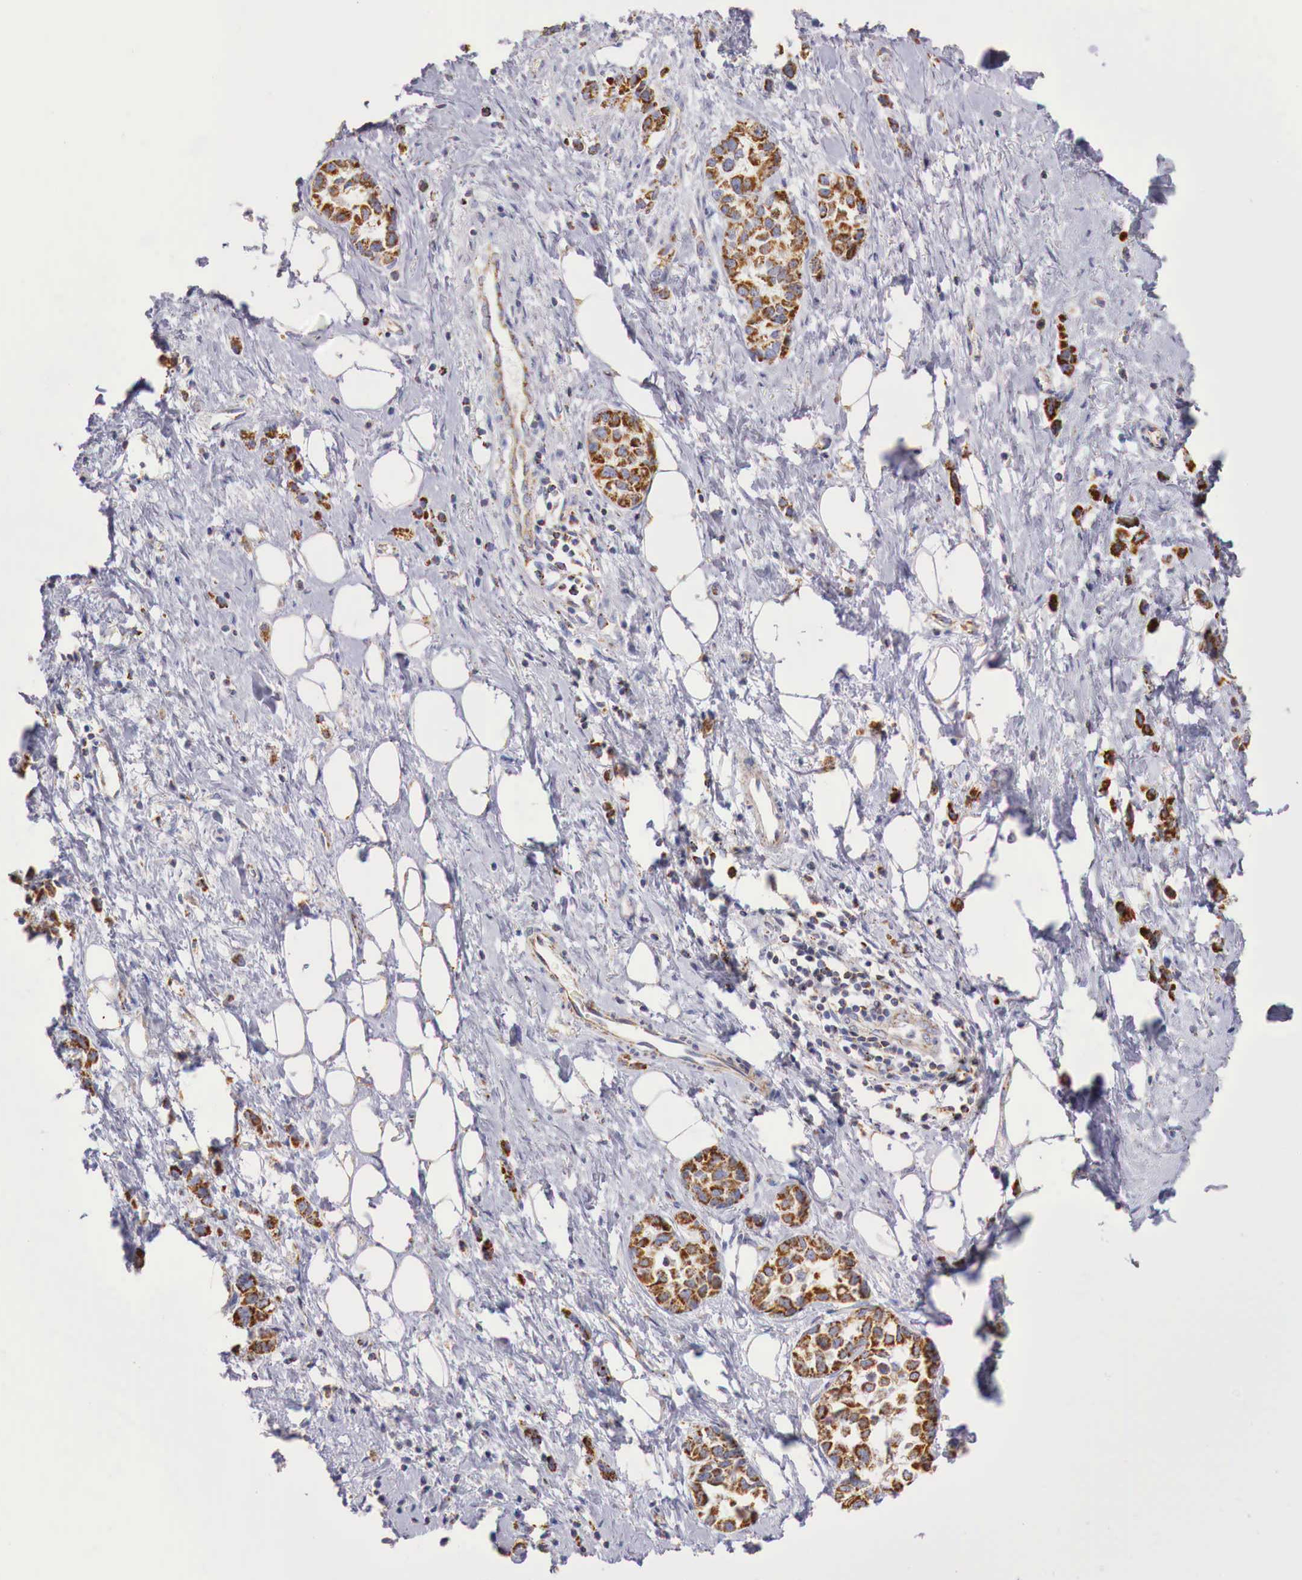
{"staining": {"intensity": "moderate", "quantity": ">75%", "location": "cytoplasmic/membranous"}, "tissue": "stomach cancer", "cell_type": "Tumor cells", "image_type": "cancer", "snomed": [{"axis": "morphology", "description": "Adenocarcinoma, NOS"}, {"axis": "topography", "description": "Stomach, upper"}], "caption": "Stomach adenocarcinoma was stained to show a protein in brown. There is medium levels of moderate cytoplasmic/membranous expression in approximately >75% of tumor cells.", "gene": "IDH3G", "patient": {"sex": "male", "age": 76}}